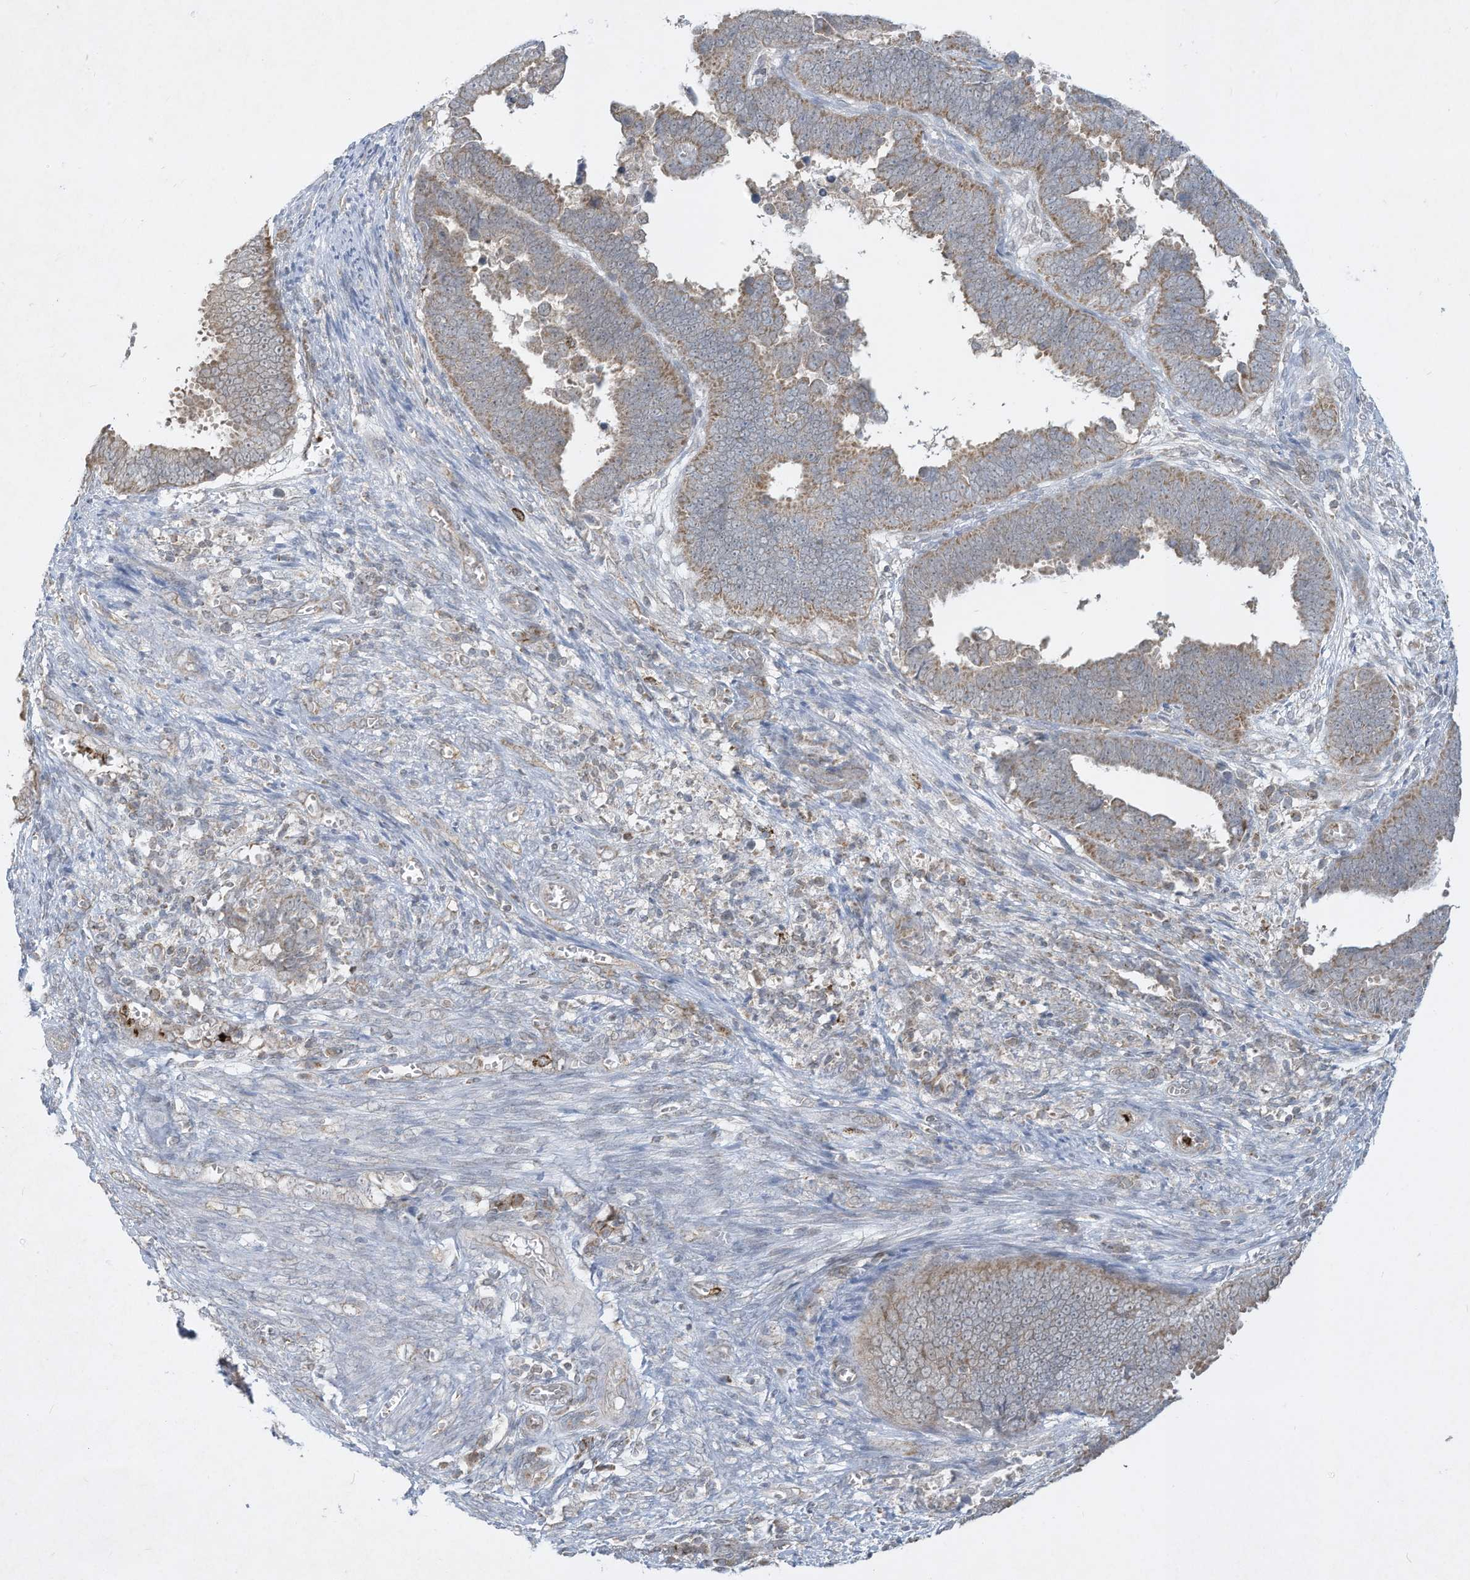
{"staining": {"intensity": "moderate", "quantity": "25%-75%", "location": "cytoplasmic/membranous"}, "tissue": "endometrial cancer", "cell_type": "Tumor cells", "image_type": "cancer", "snomed": [{"axis": "morphology", "description": "Adenocarcinoma, NOS"}, {"axis": "topography", "description": "Endometrium"}], "caption": "Immunohistochemical staining of human endometrial cancer (adenocarcinoma) displays medium levels of moderate cytoplasmic/membranous protein expression in approximately 25%-75% of tumor cells.", "gene": "CHRNA4", "patient": {"sex": "female", "age": 75}}